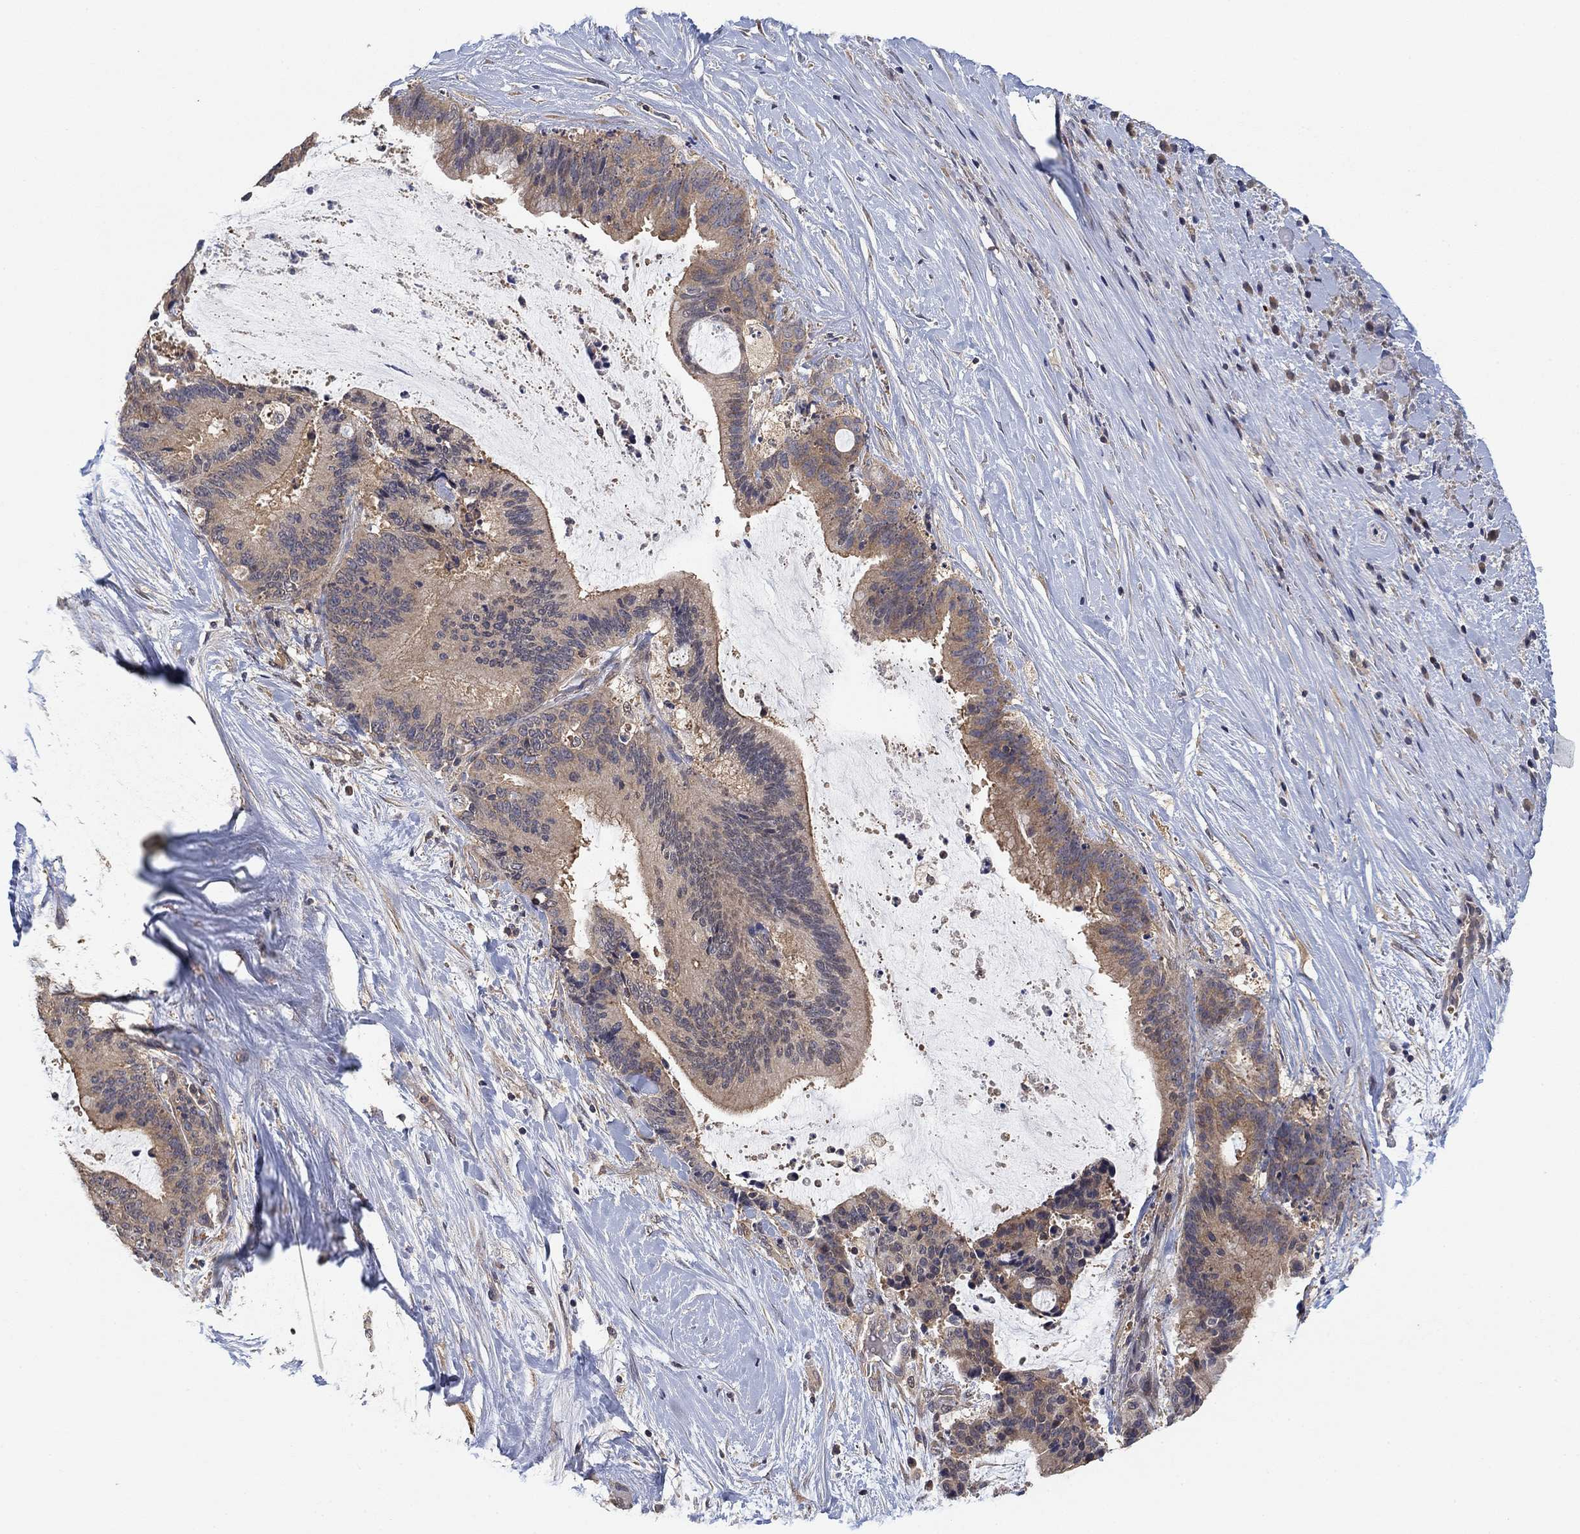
{"staining": {"intensity": "moderate", "quantity": "25%-75%", "location": "cytoplasmic/membranous"}, "tissue": "liver cancer", "cell_type": "Tumor cells", "image_type": "cancer", "snomed": [{"axis": "morphology", "description": "Cholangiocarcinoma"}, {"axis": "topography", "description": "Liver"}], "caption": "Moderate cytoplasmic/membranous protein expression is identified in about 25%-75% of tumor cells in liver cholangiocarcinoma. (DAB = brown stain, brightfield microscopy at high magnification).", "gene": "CCDC43", "patient": {"sex": "female", "age": 73}}